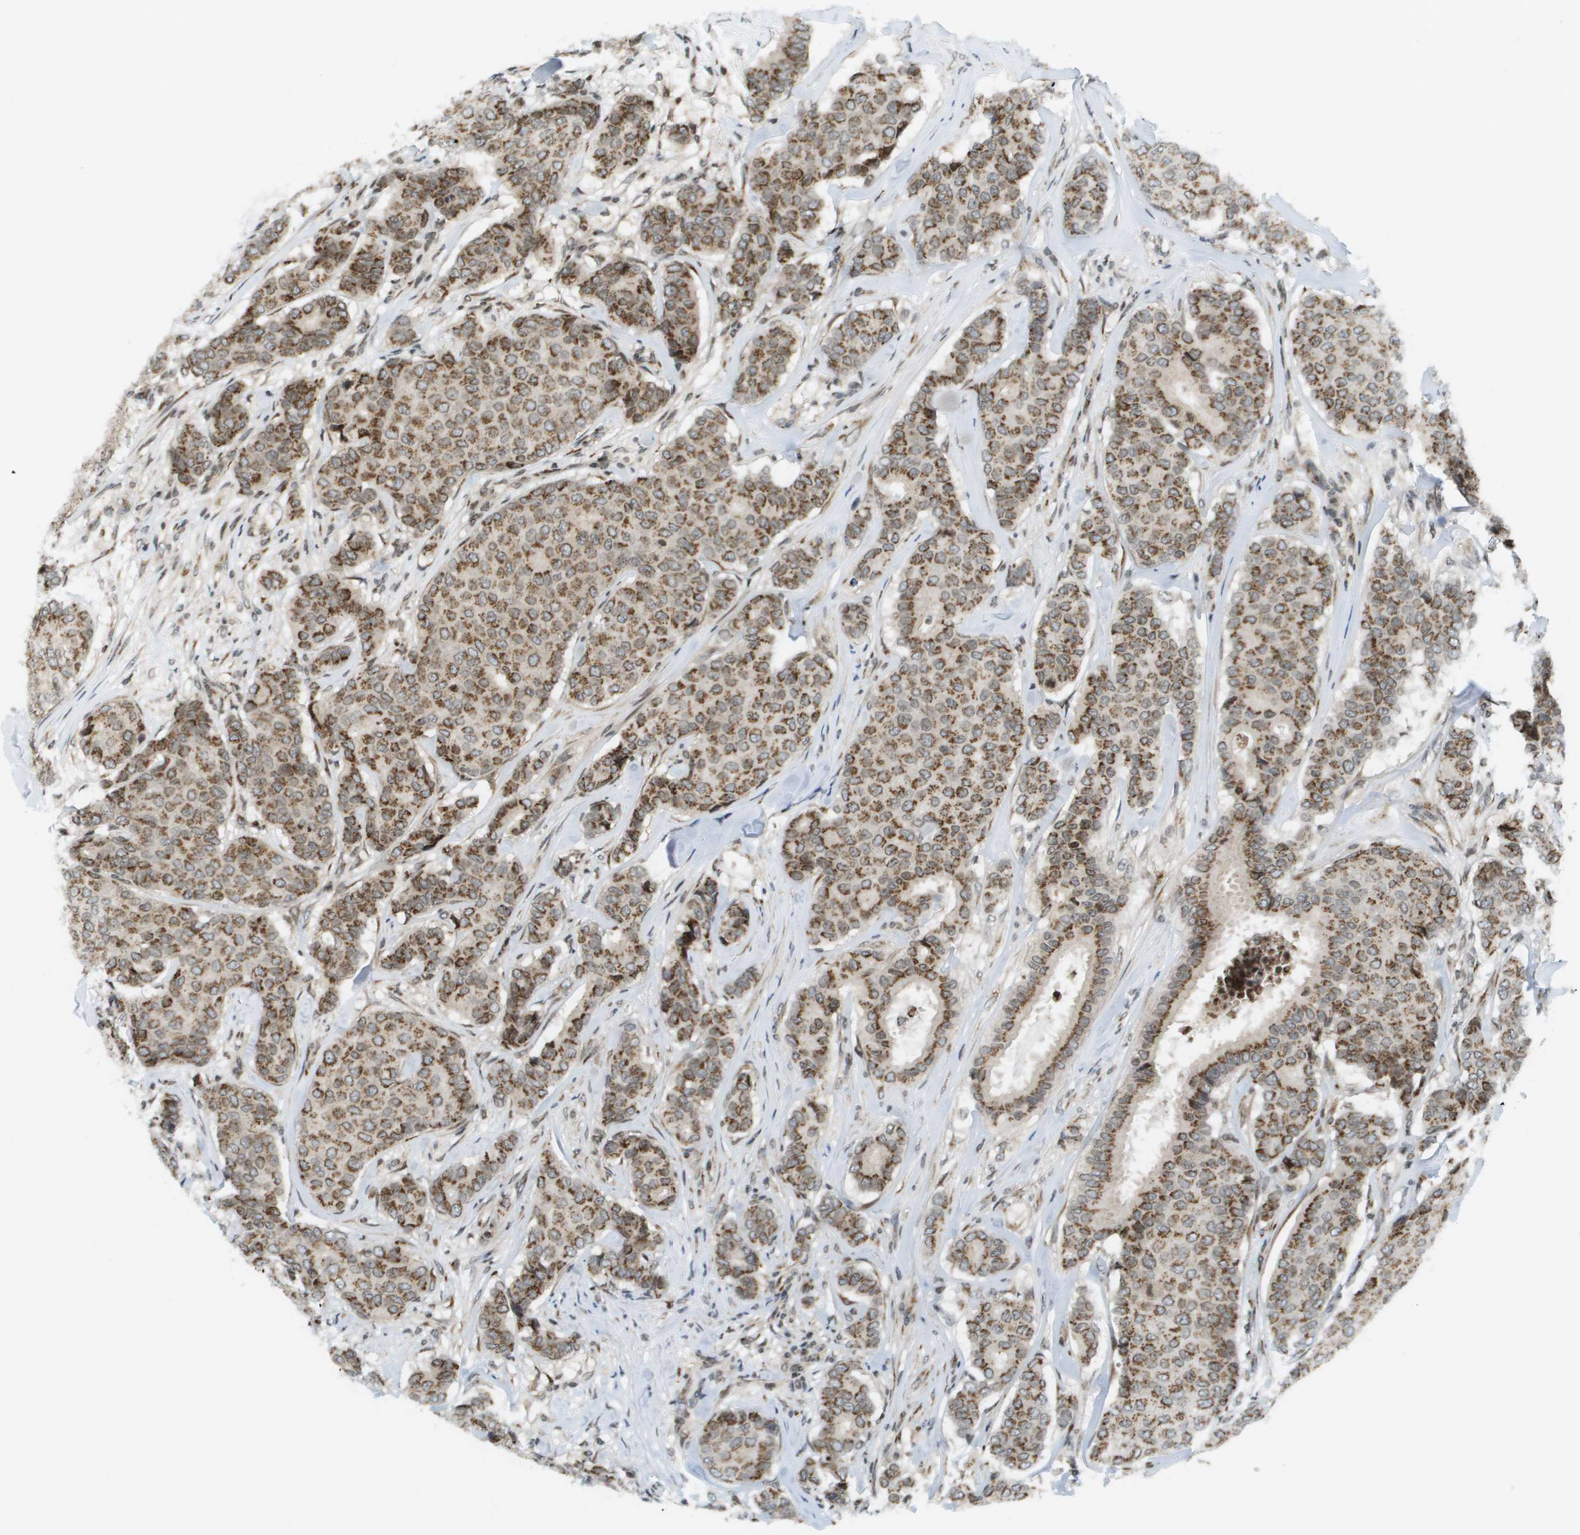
{"staining": {"intensity": "moderate", "quantity": ">75%", "location": "cytoplasmic/membranous"}, "tissue": "breast cancer", "cell_type": "Tumor cells", "image_type": "cancer", "snomed": [{"axis": "morphology", "description": "Duct carcinoma"}, {"axis": "topography", "description": "Breast"}], "caption": "Breast infiltrating ductal carcinoma stained for a protein demonstrates moderate cytoplasmic/membranous positivity in tumor cells.", "gene": "EVC", "patient": {"sex": "female", "age": 75}}